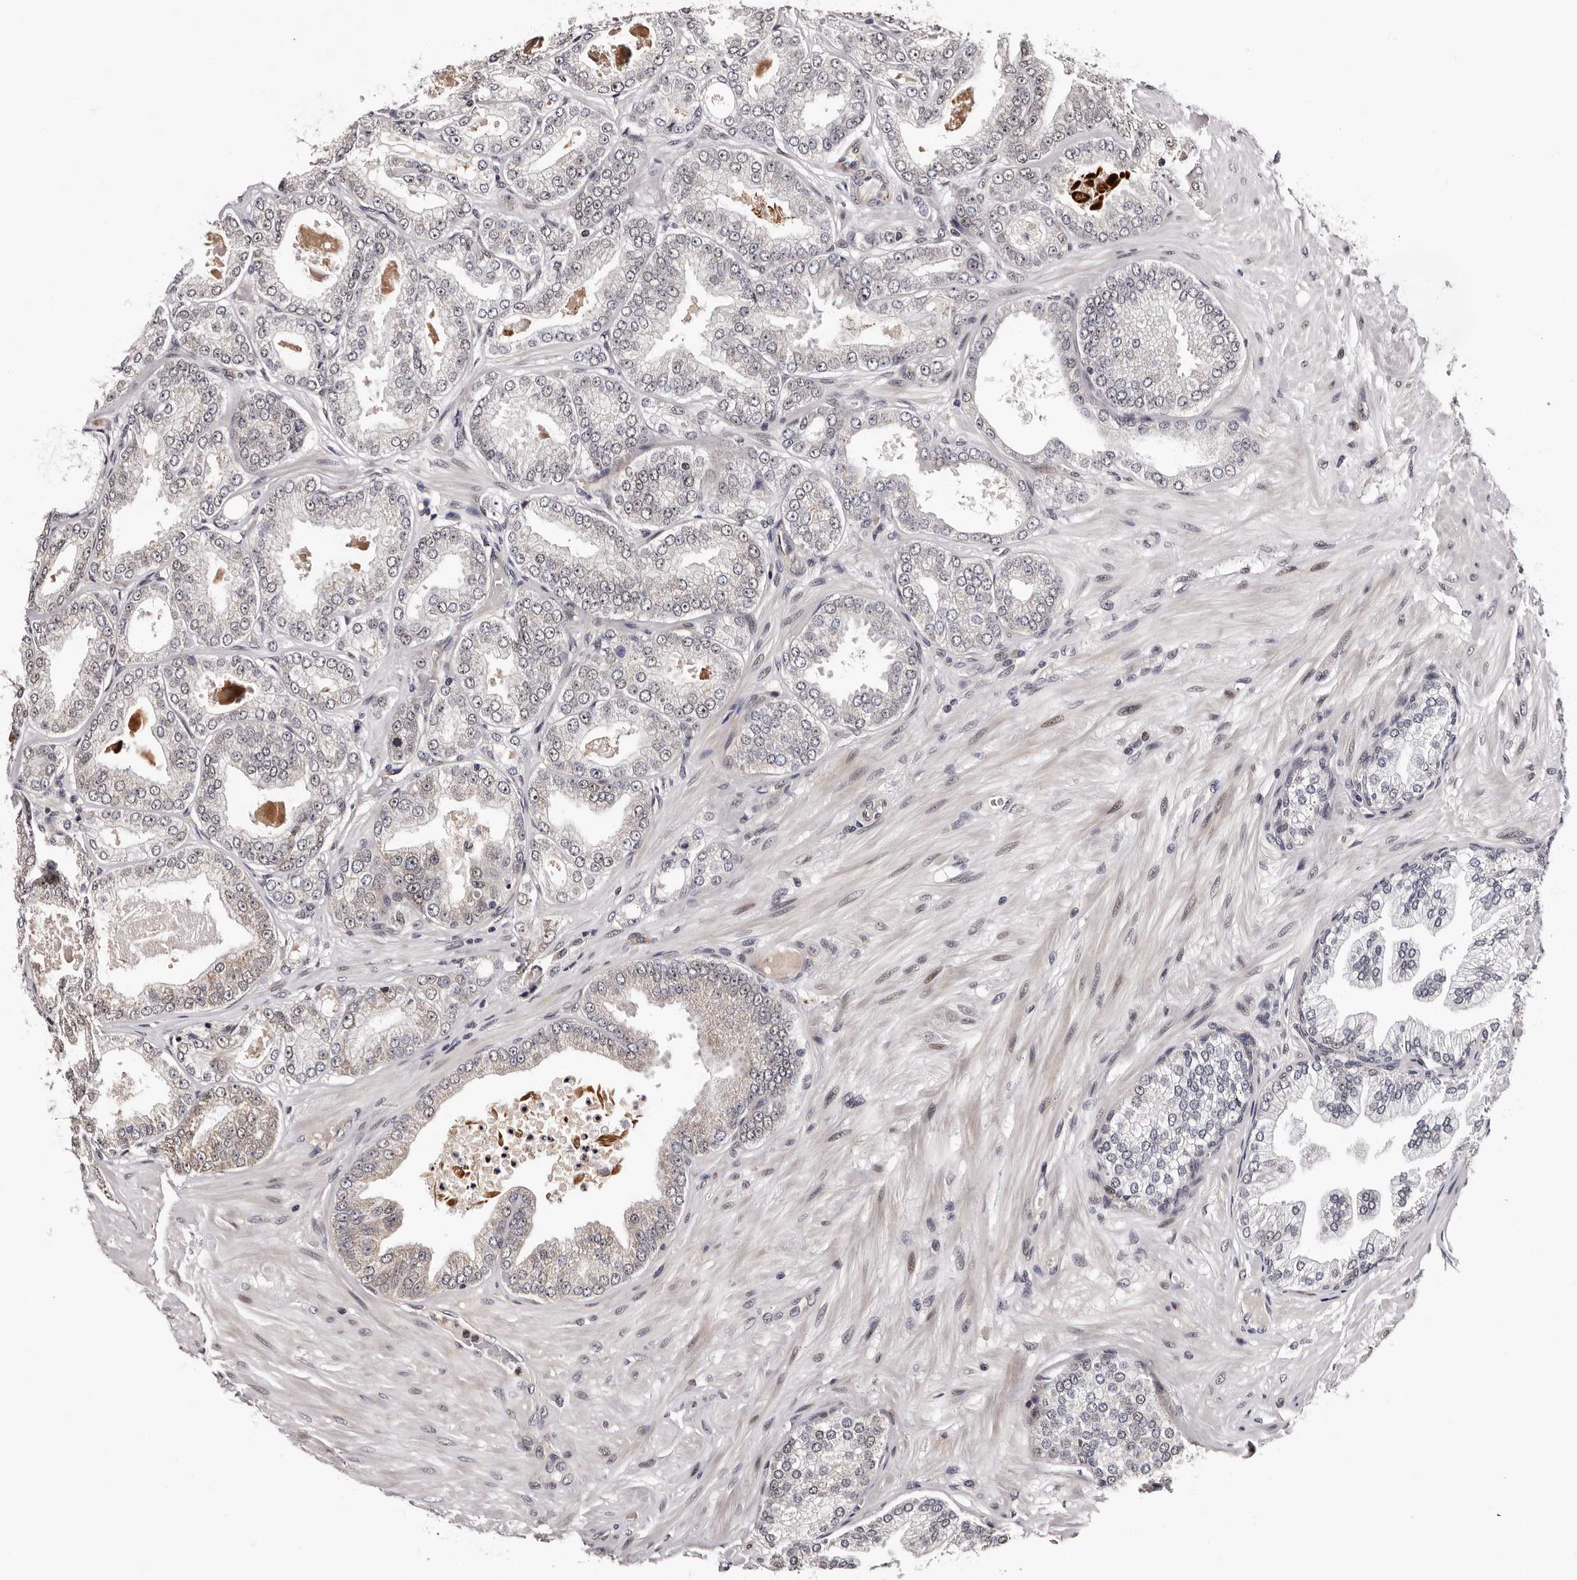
{"staining": {"intensity": "negative", "quantity": "none", "location": "none"}, "tissue": "prostate cancer", "cell_type": "Tumor cells", "image_type": "cancer", "snomed": [{"axis": "morphology", "description": "Adenocarcinoma, Low grade"}, {"axis": "topography", "description": "Prostate"}], "caption": "IHC of adenocarcinoma (low-grade) (prostate) displays no staining in tumor cells.", "gene": "GLRX3", "patient": {"sex": "male", "age": 63}}